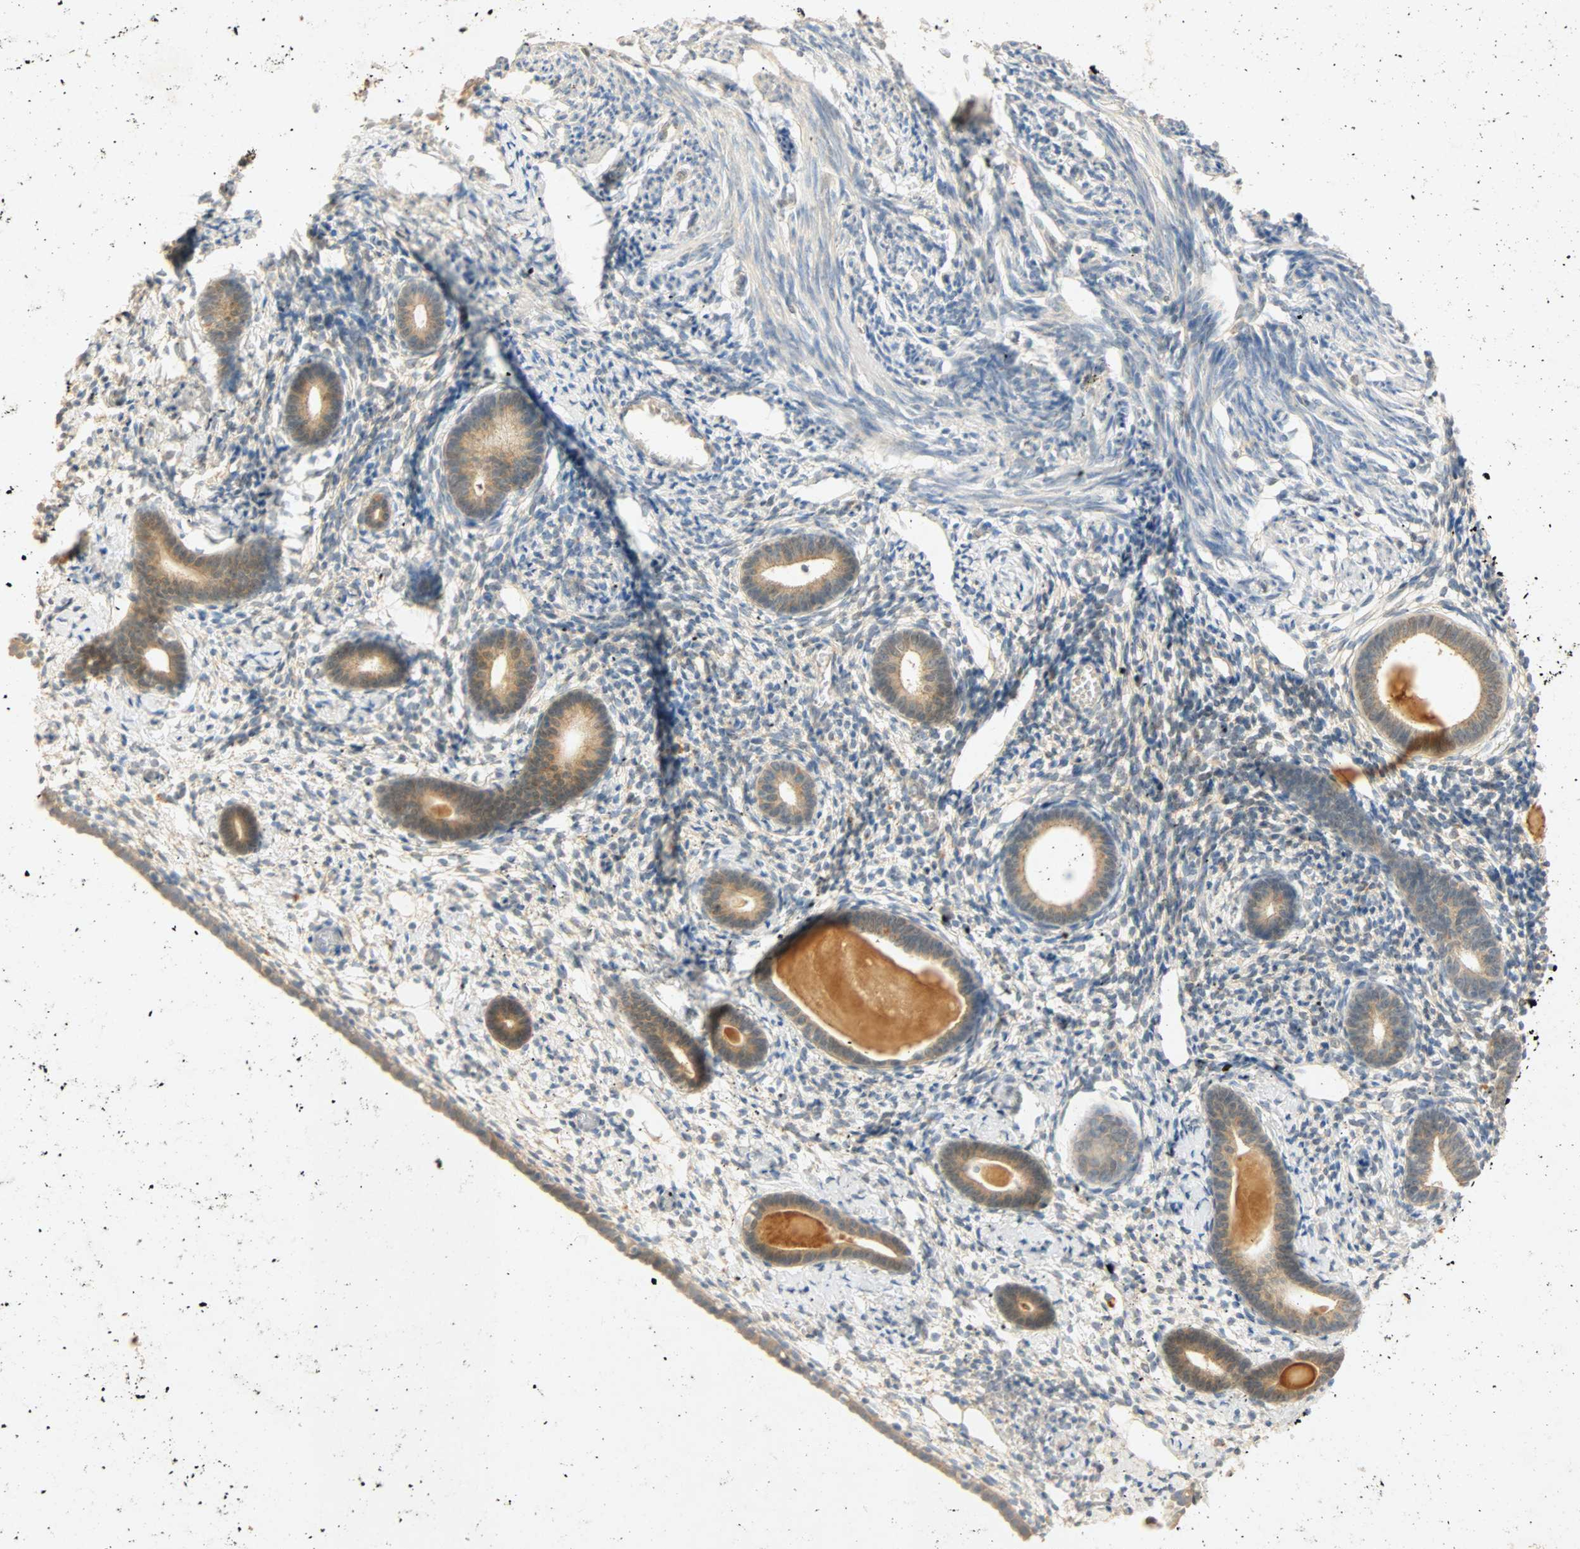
{"staining": {"intensity": "weak", "quantity": "<25%", "location": "cytoplasmic/membranous"}, "tissue": "endometrium", "cell_type": "Cells in endometrial stroma", "image_type": "normal", "snomed": [{"axis": "morphology", "description": "Normal tissue, NOS"}, {"axis": "topography", "description": "Endometrium"}], "caption": "Immunohistochemistry (IHC) image of benign endometrium: human endometrium stained with DAB (3,3'-diaminobenzidine) shows no significant protein expression in cells in endometrial stroma.", "gene": "SELENBP1", "patient": {"sex": "female", "age": 71}}